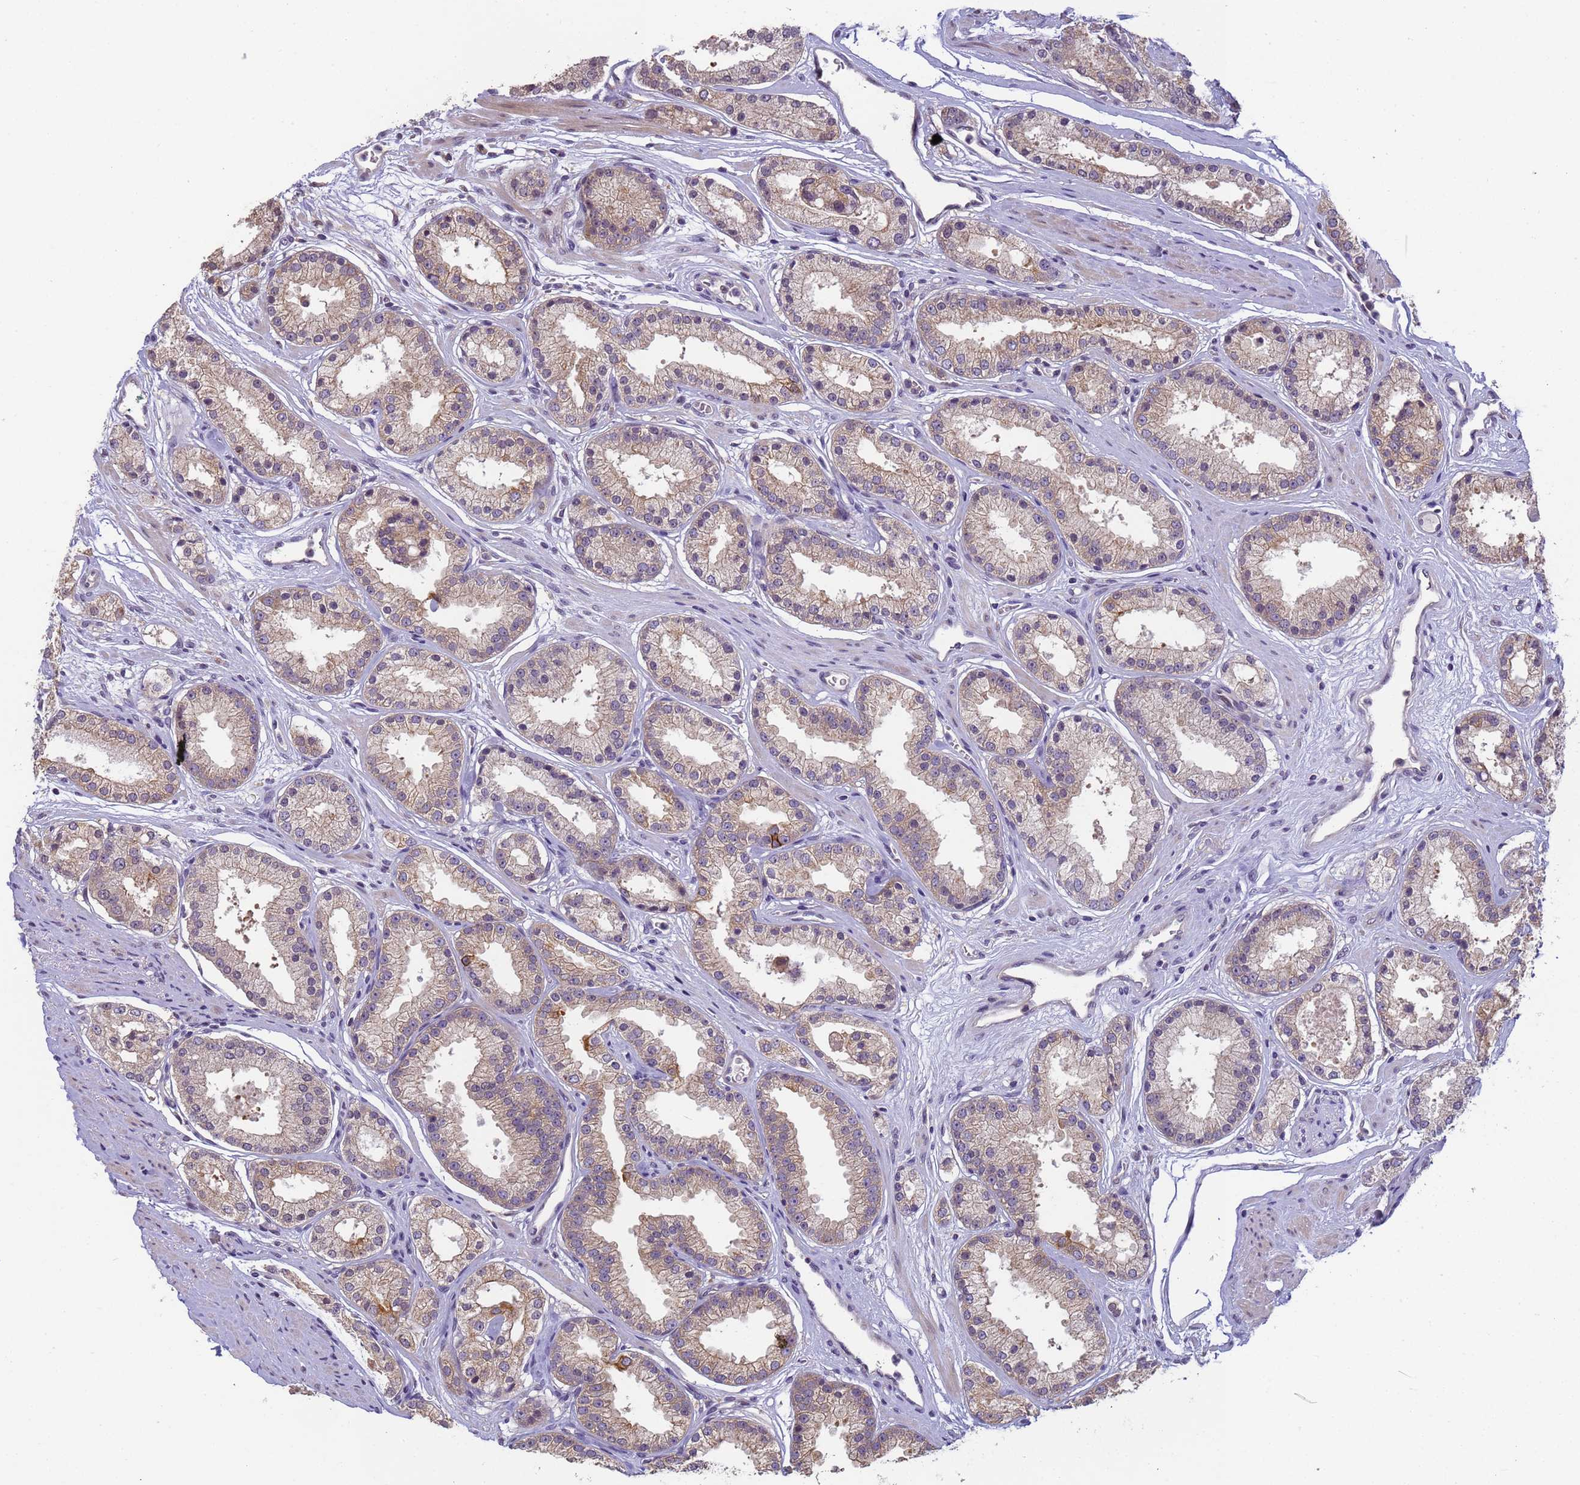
{"staining": {"intensity": "moderate", "quantity": "<25%", "location": "cytoplasmic/membranous"}, "tissue": "prostate cancer", "cell_type": "Tumor cells", "image_type": "cancer", "snomed": [{"axis": "morphology", "description": "Adenocarcinoma, Low grade"}, {"axis": "topography", "description": "Prostate"}], "caption": "DAB immunohistochemical staining of human low-grade adenocarcinoma (prostate) displays moderate cytoplasmic/membranous protein staining in approximately <25% of tumor cells.", "gene": "VWA3A", "patient": {"sex": "male", "age": 59}}